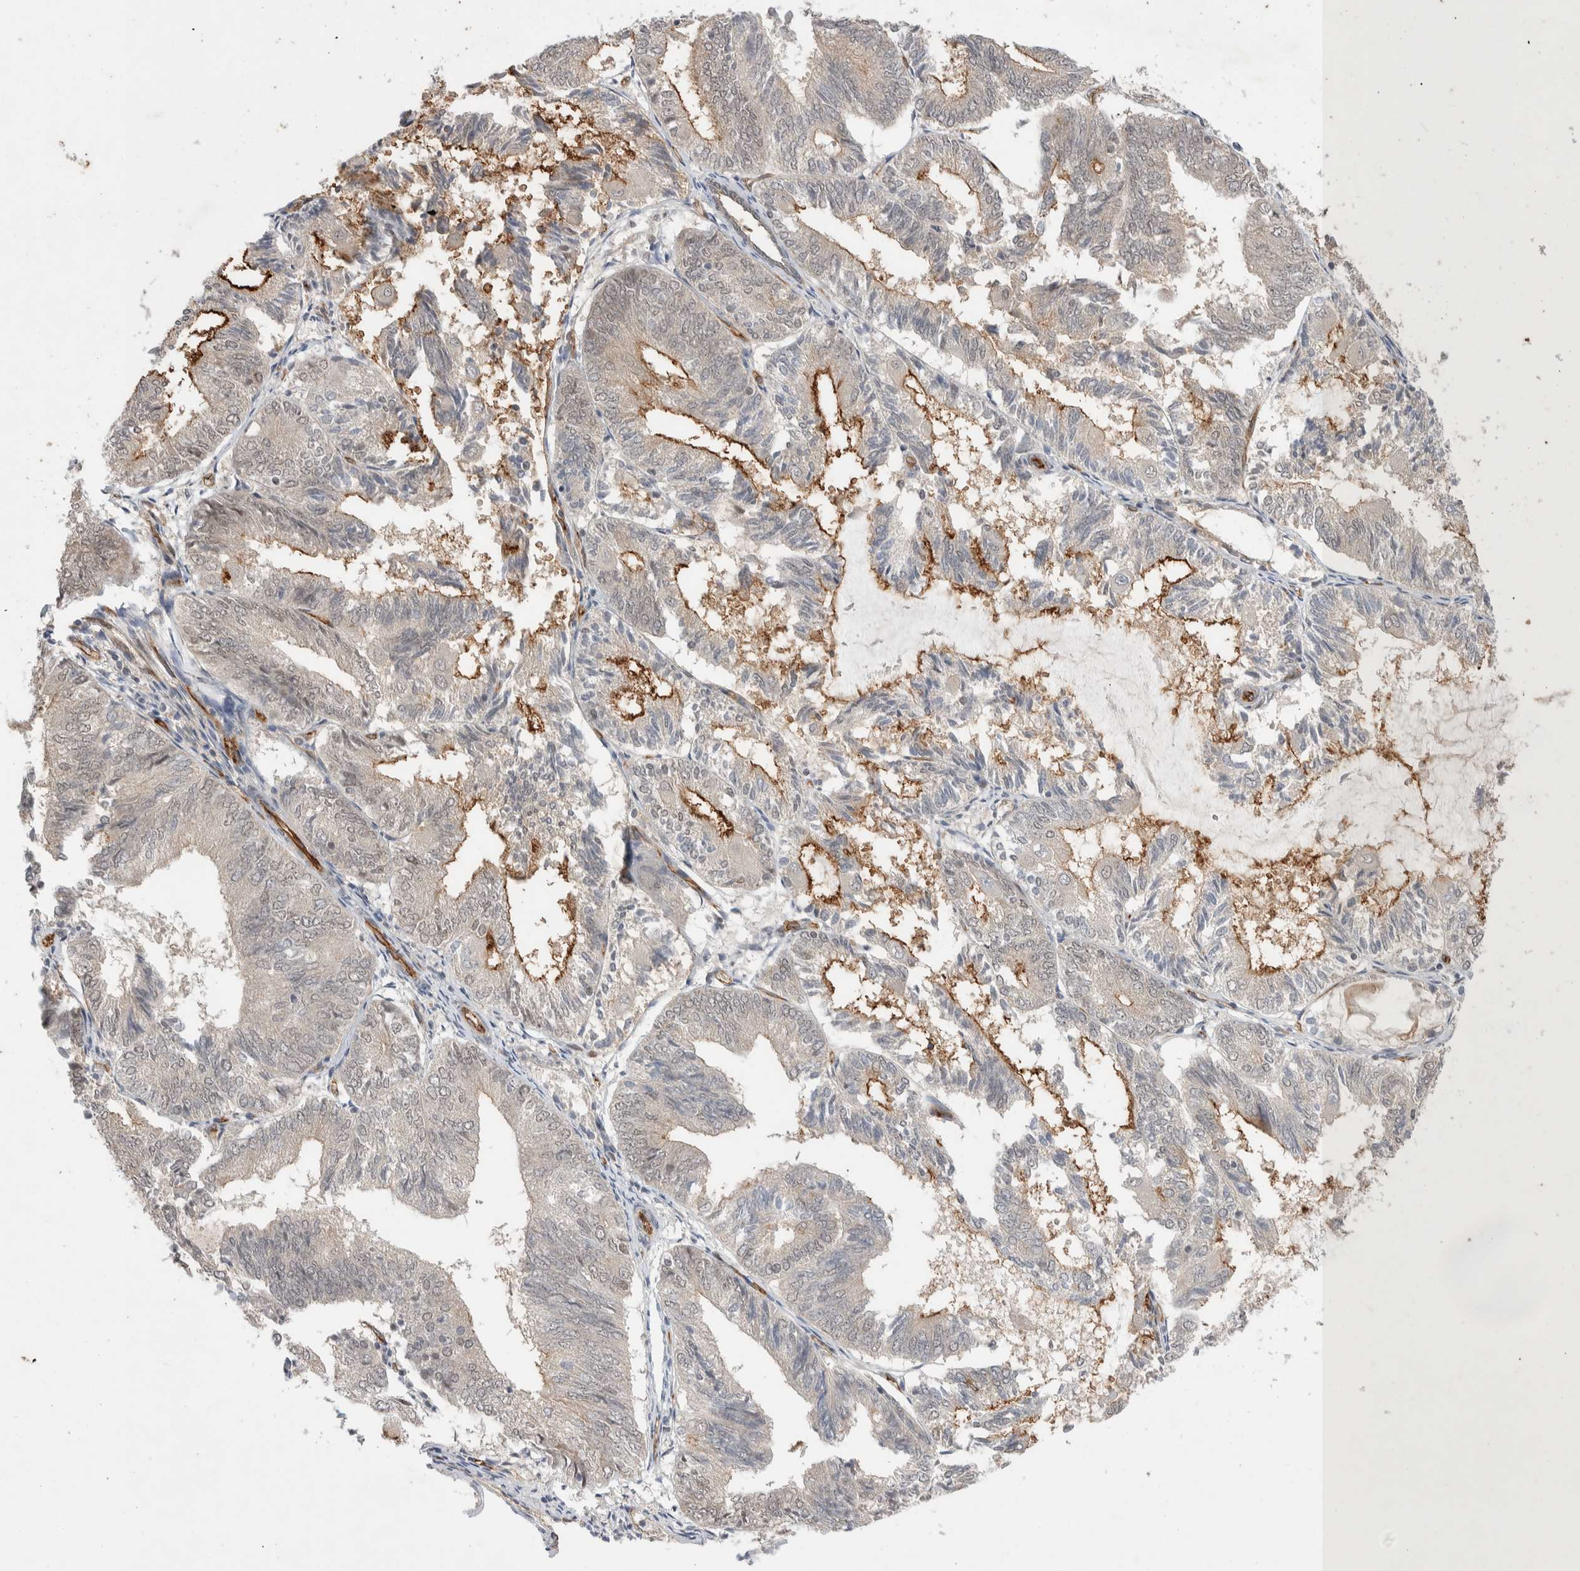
{"staining": {"intensity": "strong", "quantity": "<25%", "location": "cytoplasmic/membranous"}, "tissue": "endometrial cancer", "cell_type": "Tumor cells", "image_type": "cancer", "snomed": [{"axis": "morphology", "description": "Adenocarcinoma, NOS"}, {"axis": "topography", "description": "Endometrium"}], "caption": "An image of human adenocarcinoma (endometrial) stained for a protein exhibits strong cytoplasmic/membranous brown staining in tumor cells. Using DAB (3,3'-diaminobenzidine) (brown) and hematoxylin (blue) stains, captured at high magnification using brightfield microscopy.", "gene": "ZNF704", "patient": {"sex": "female", "age": 81}}